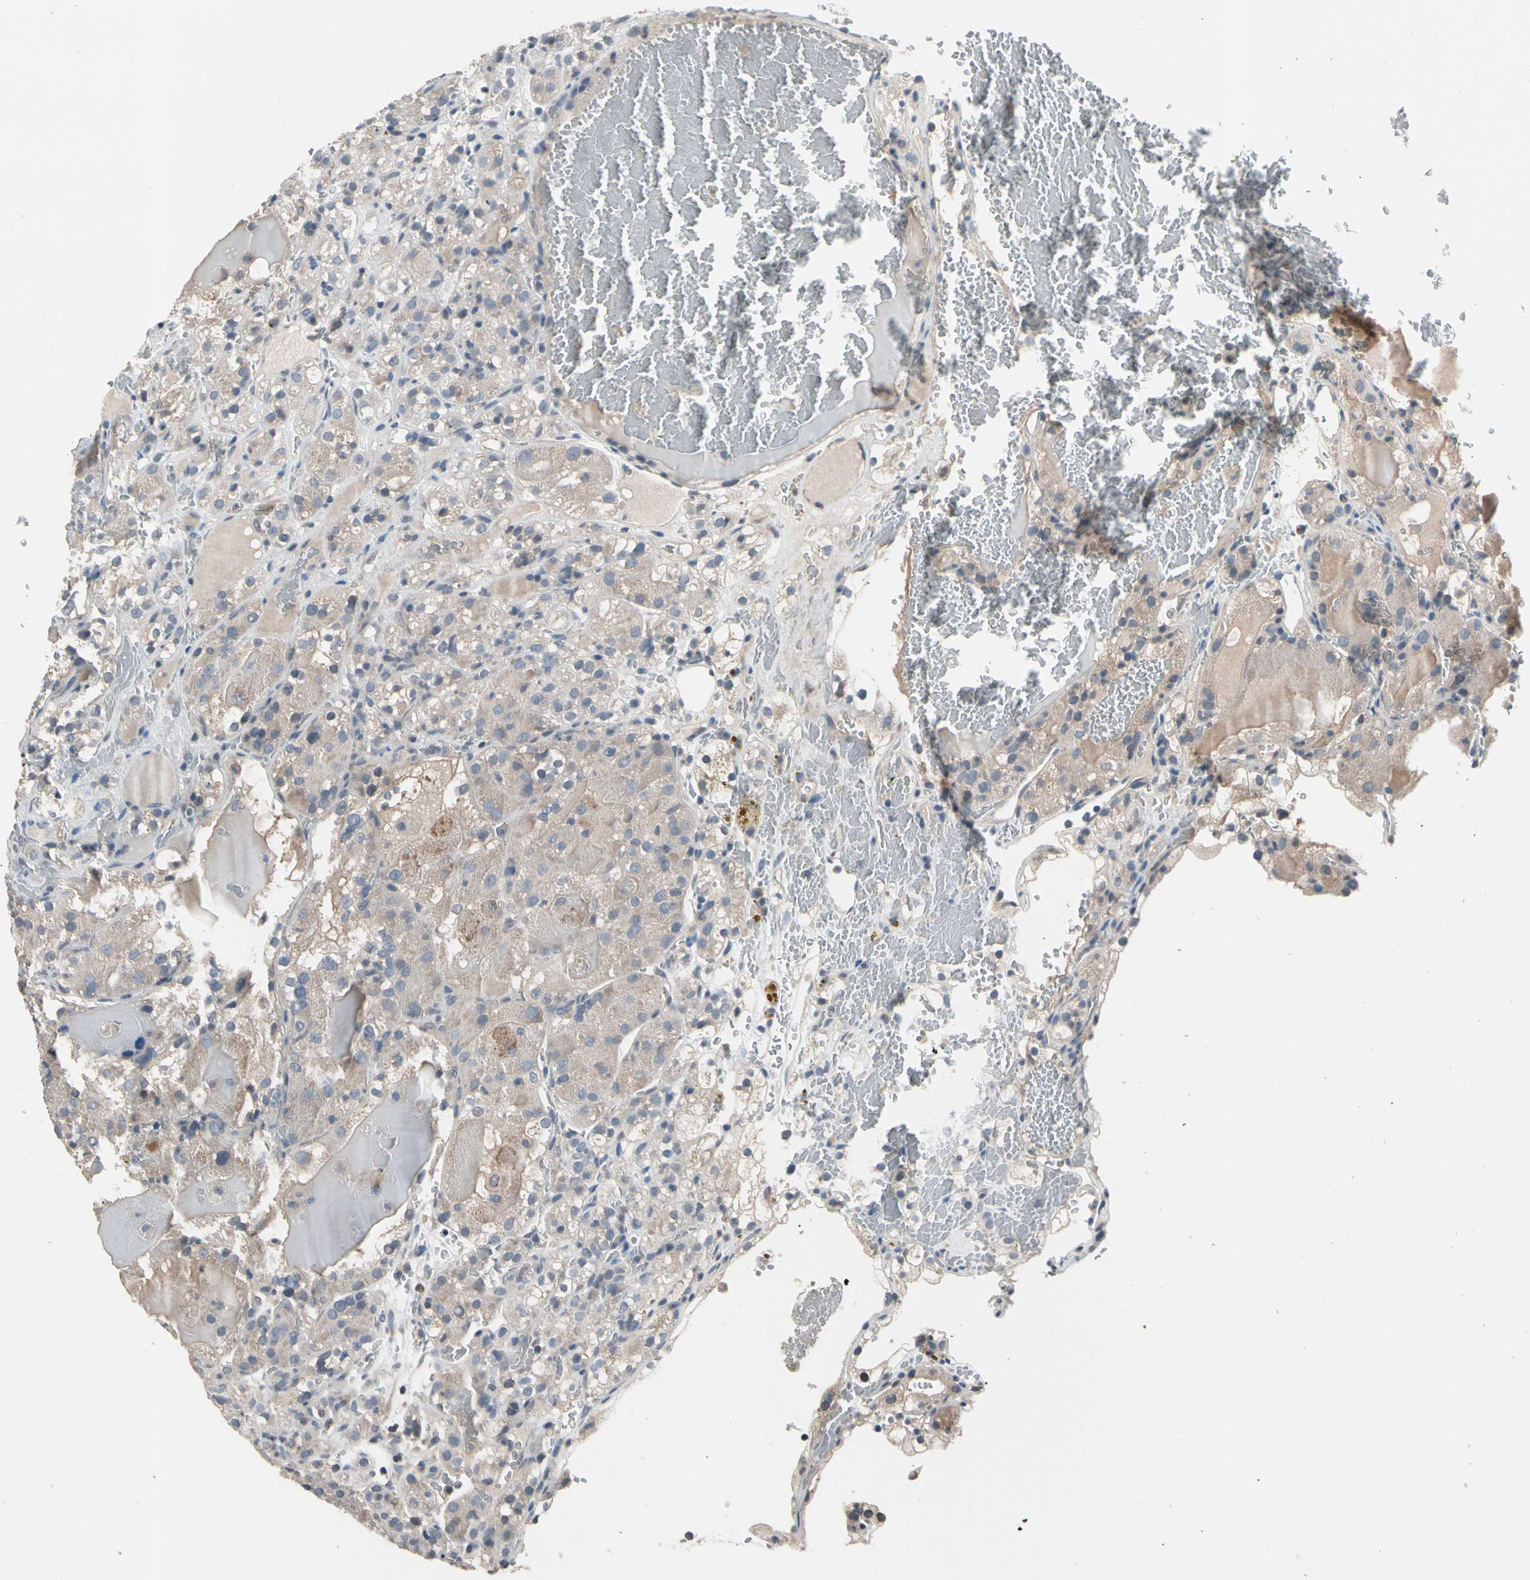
{"staining": {"intensity": "weak", "quantity": "25%-75%", "location": "cytoplasmic/membranous"}, "tissue": "renal cancer", "cell_type": "Tumor cells", "image_type": "cancer", "snomed": [{"axis": "morphology", "description": "Normal tissue, NOS"}, {"axis": "morphology", "description": "Adenocarcinoma, NOS"}, {"axis": "topography", "description": "Kidney"}], "caption": "Adenocarcinoma (renal) was stained to show a protein in brown. There is low levels of weak cytoplasmic/membranous positivity in approximately 25%-75% of tumor cells.", "gene": "SV2A", "patient": {"sex": "male", "age": 61}}